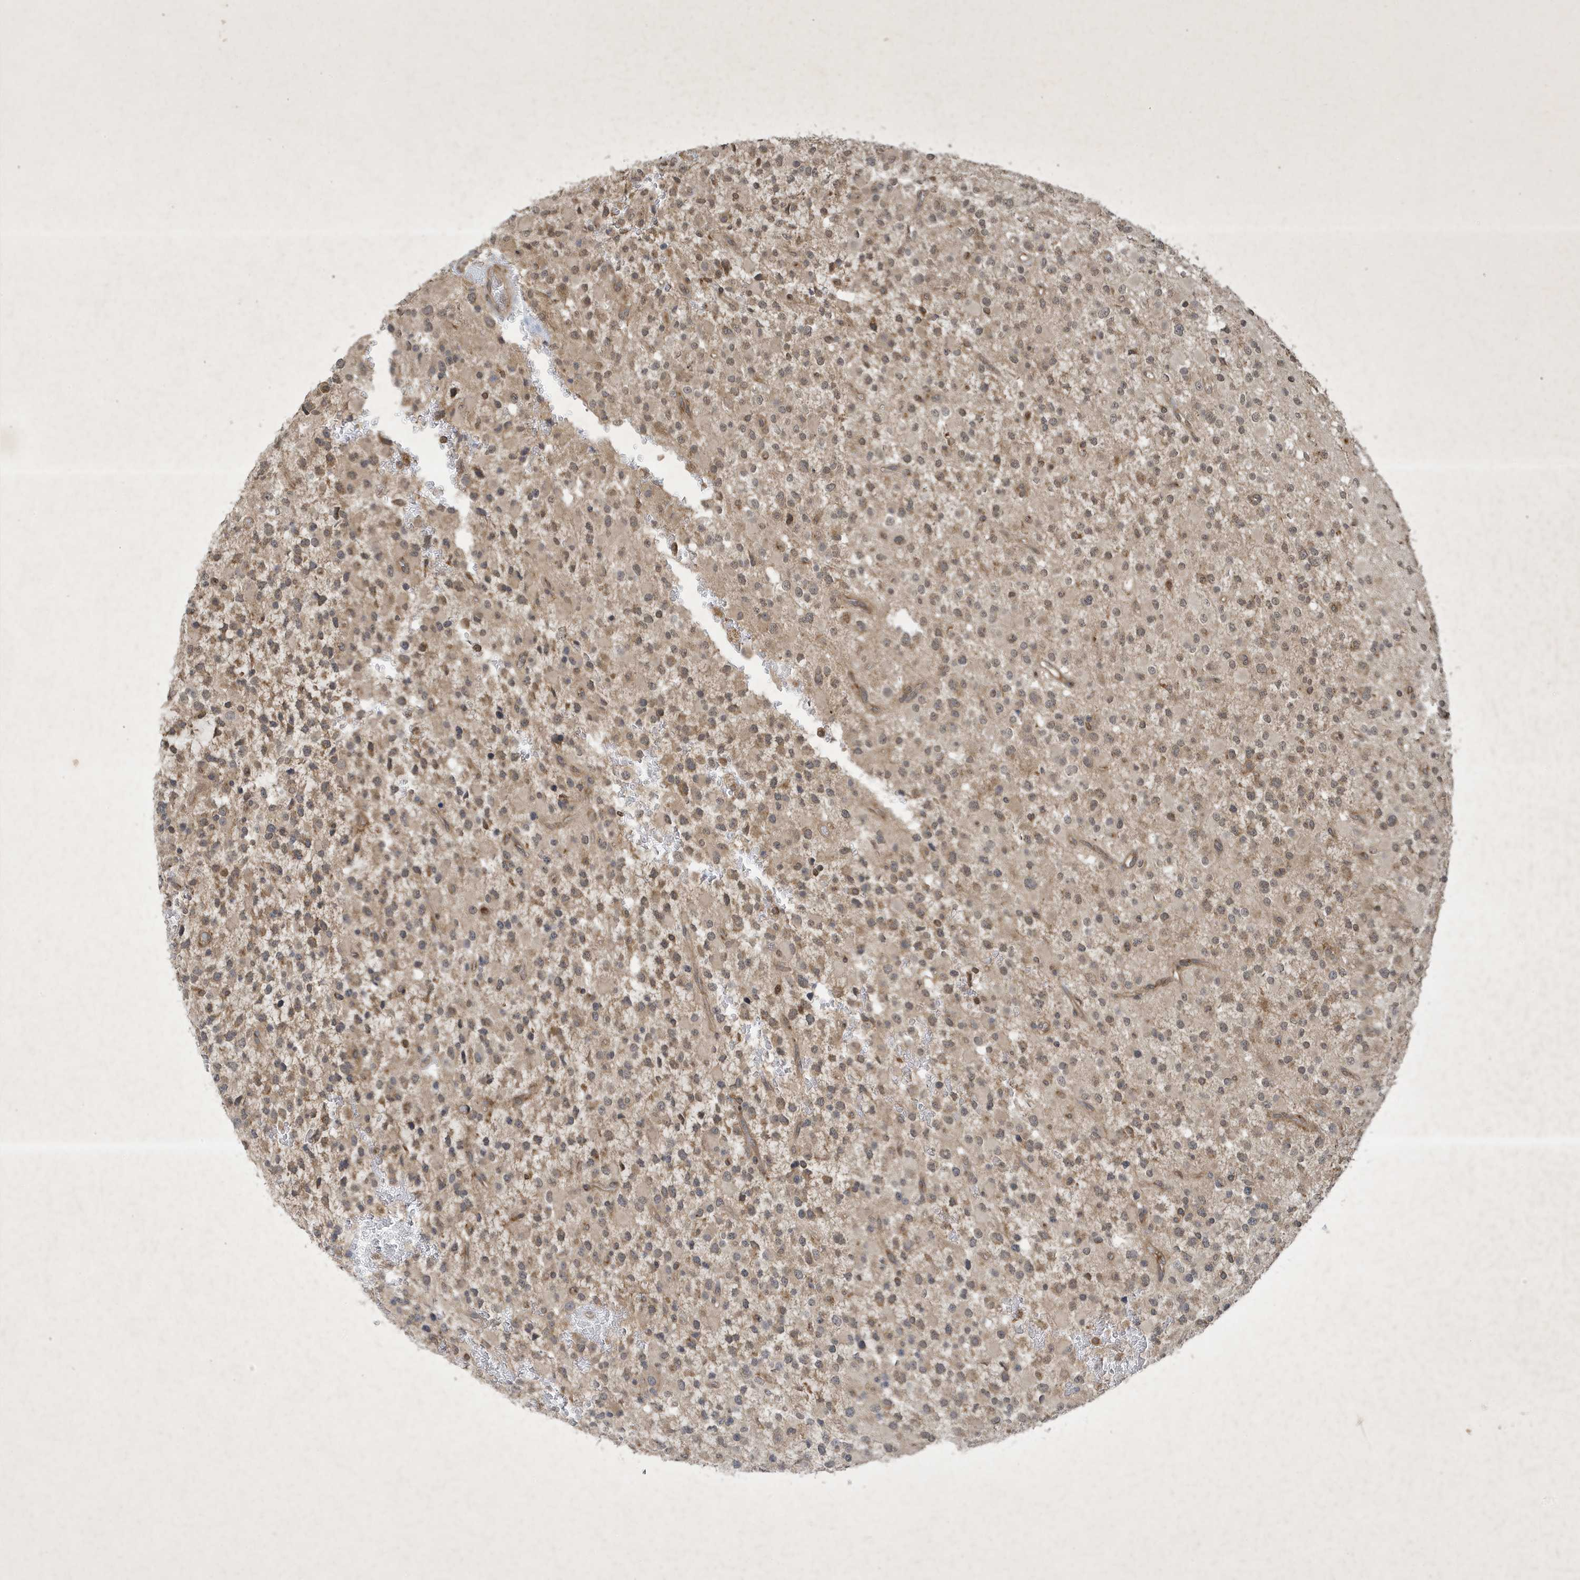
{"staining": {"intensity": "weak", "quantity": ">75%", "location": "cytoplasmic/membranous,nuclear"}, "tissue": "glioma", "cell_type": "Tumor cells", "image_type": "cancer", "snomed": [{"axis": "morphology", "description": "Glioma, malignant, High grade"}, {"axis": "topography", "description": "Brain"}], "caption": "A brown stain shows weak cytoplasmic/membranous and nuclear expression of a protein in human high-grade glioma (malignant) tumor cells. (brown staining indicates protein expression, while blue staining denotes nuclei).", "gene": "STX10", "patient": {"sex": "male", "age": 34}}